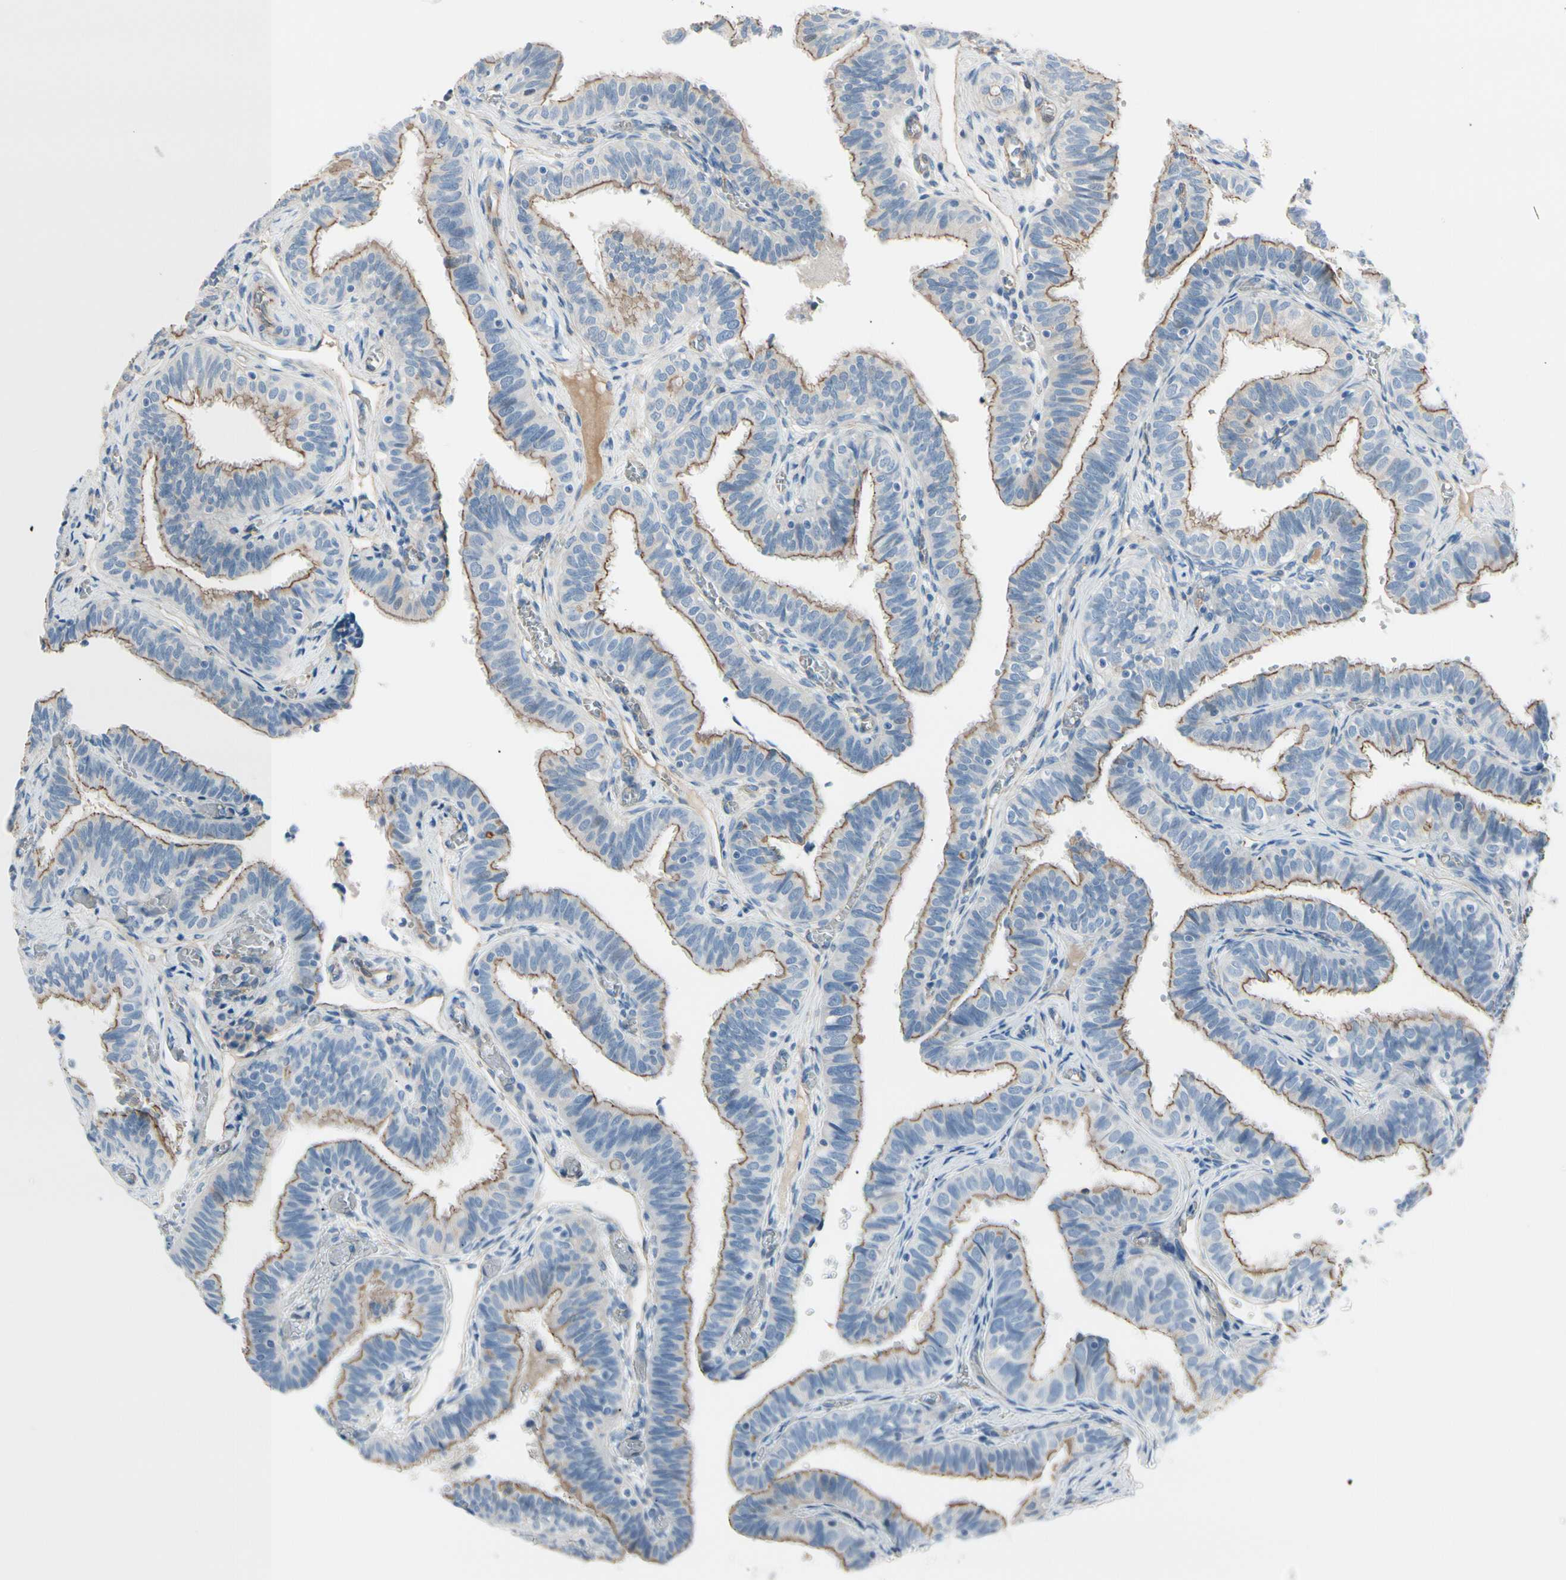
{"staining": {"intensity": "moderate", "quantity": ">75%", "location": "cytoplasmic/membranous"}, "tissue": "fallopian tube", "cell_type": "Glandular cells", "image_type": "normal", "snomed": [{"axis": "morphology", "description": "Normal tissue, NOS"}, {"axis": "topography", "description": "Fallopian tube"}], "caption": "Glandular cells show medium levels of moderate cytoplasmic/membranous expression in about >75% of cells in normal fallopian tube.", "gene": "TJP1", "patient": {"sex": "female", "age": 46}}